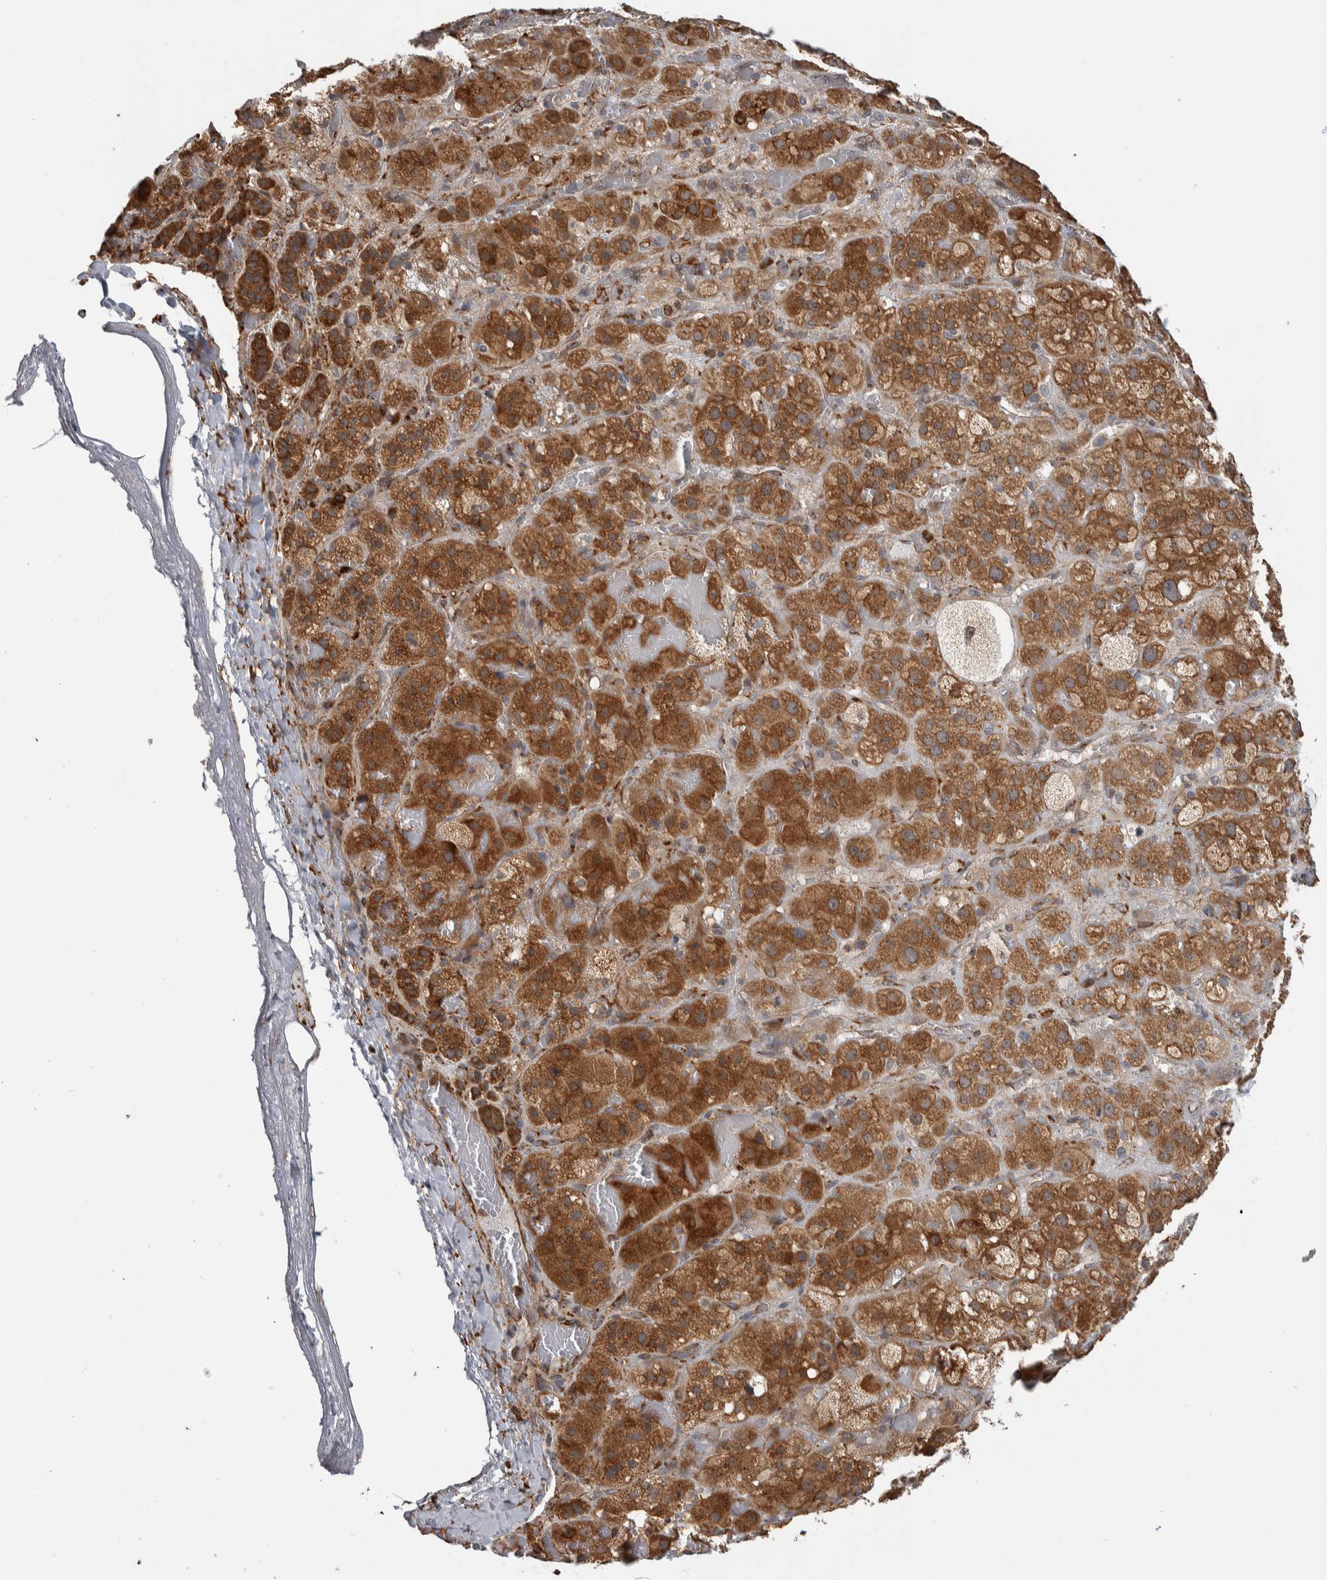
{"staining": {"intensity": "moderate", "quantity": ">75%", "location": "cytoplasmic/membranous"}, "tissue": "adrenal gland", "cell_type": "Glandular cells", "image_type": "normal", "snomed": [{"axis": "morphology", "description": "Normal tissue, NOS"}, {"axis": "topography", "description": "Adrenal gland"}], "caption": "A photomicrograph of adrenal gland stained for a protein demonstrates moderate cytoplasmic/membranous brown staining in glandular cells. Nuclei are stained in blue.", "gene": "EIF3H", "patient": {"sex": "female", "age": 47}}